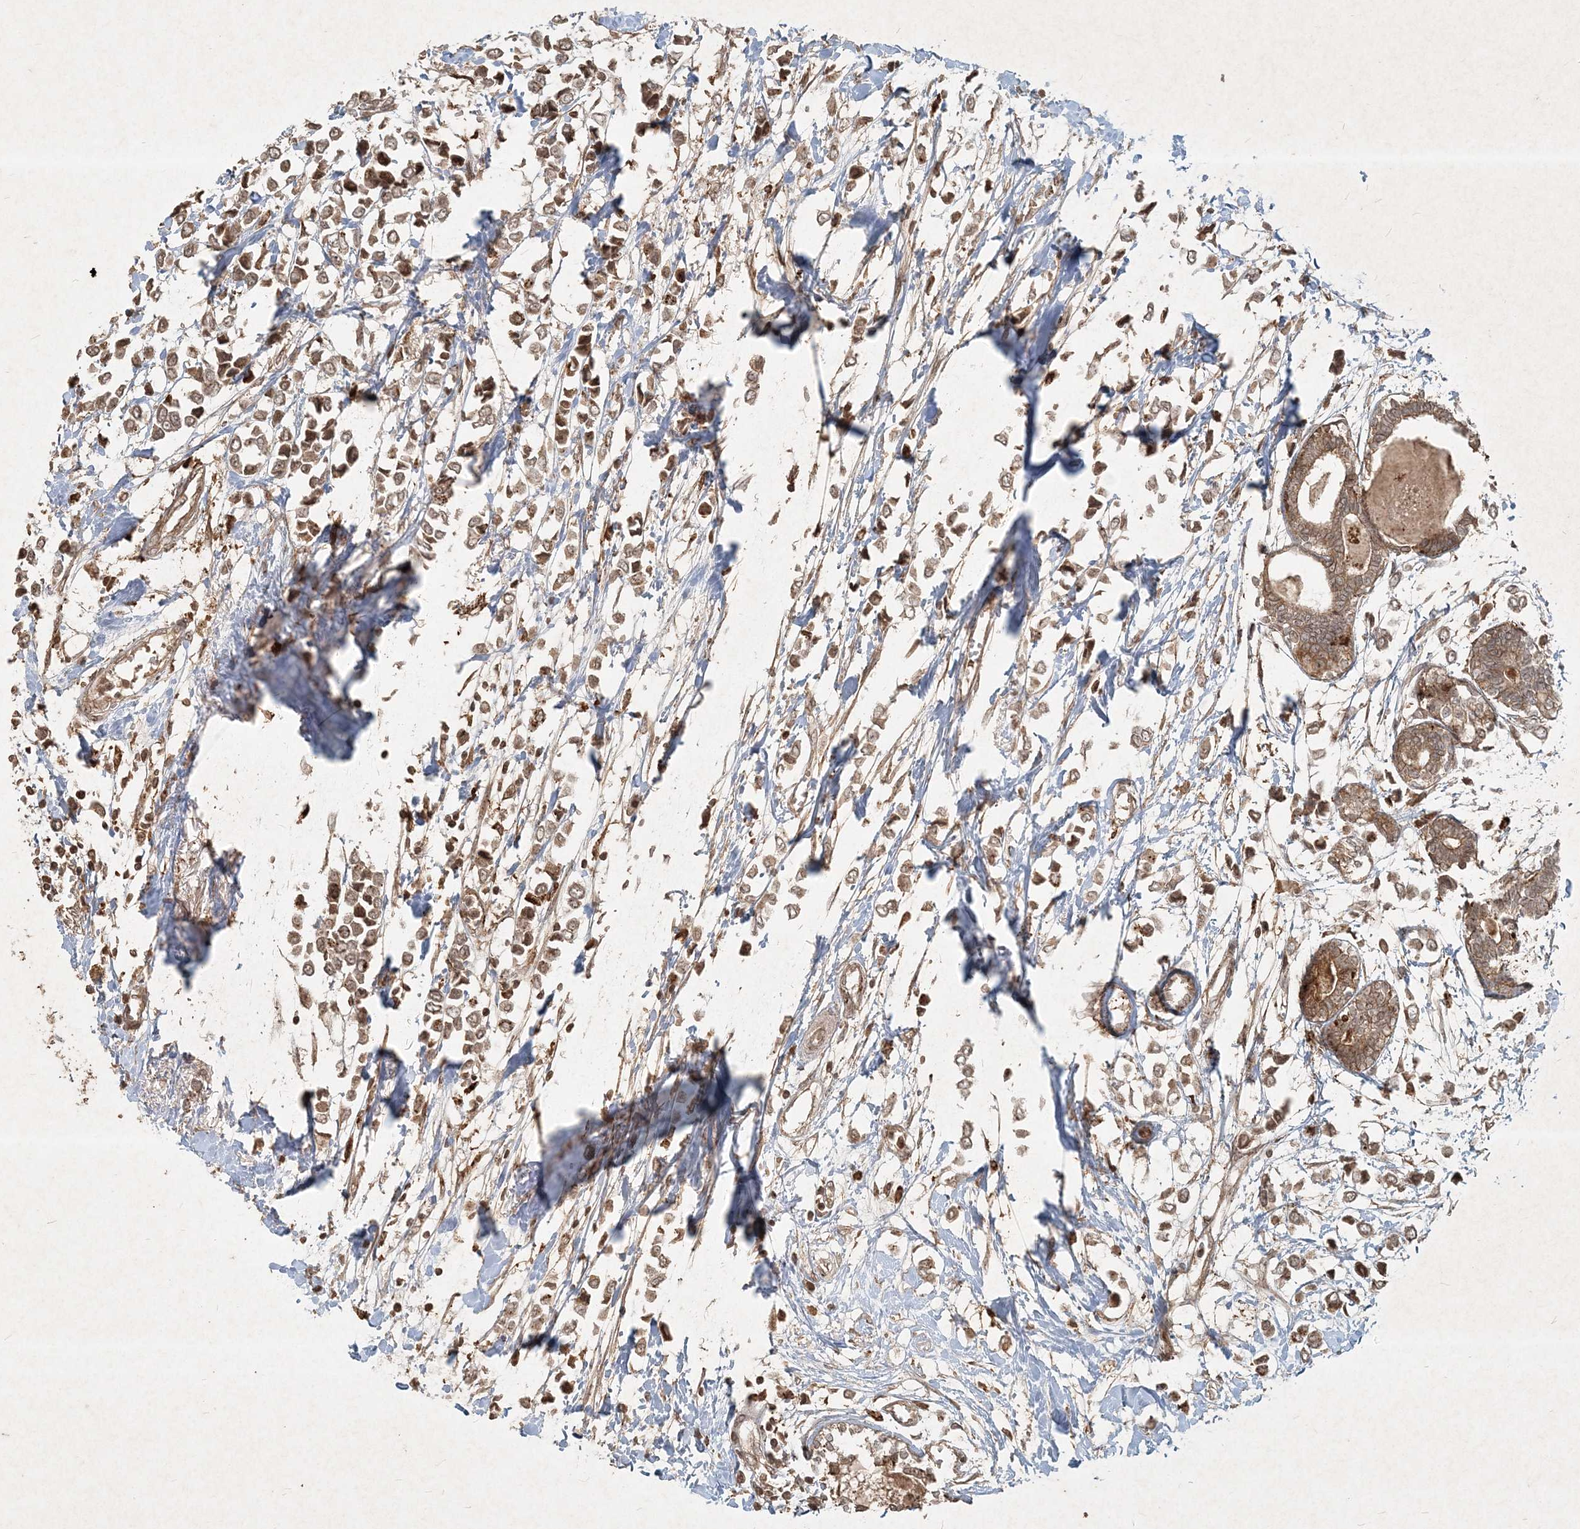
{"staining": {"intensity": "moderate", "quantity": ">75%", "location": "cytoplasmic/membranous"}, "tissue": "breast cancer", "cell_type": "Tumor cells", "image_type": "cancer", "snomed": [{"axis": "morphology", "description": "Lobular carcinoma"}, {"axis": "topography", "description": "Breast"}], "caption": "Breast cancer tissue displays moderate cytoplasmic/membranous staining in approximately >75% of tumor cells, visualized by immunohistochemistry.", "gene": "NARS1", "patient": {"sex": "female", "age": 51}}